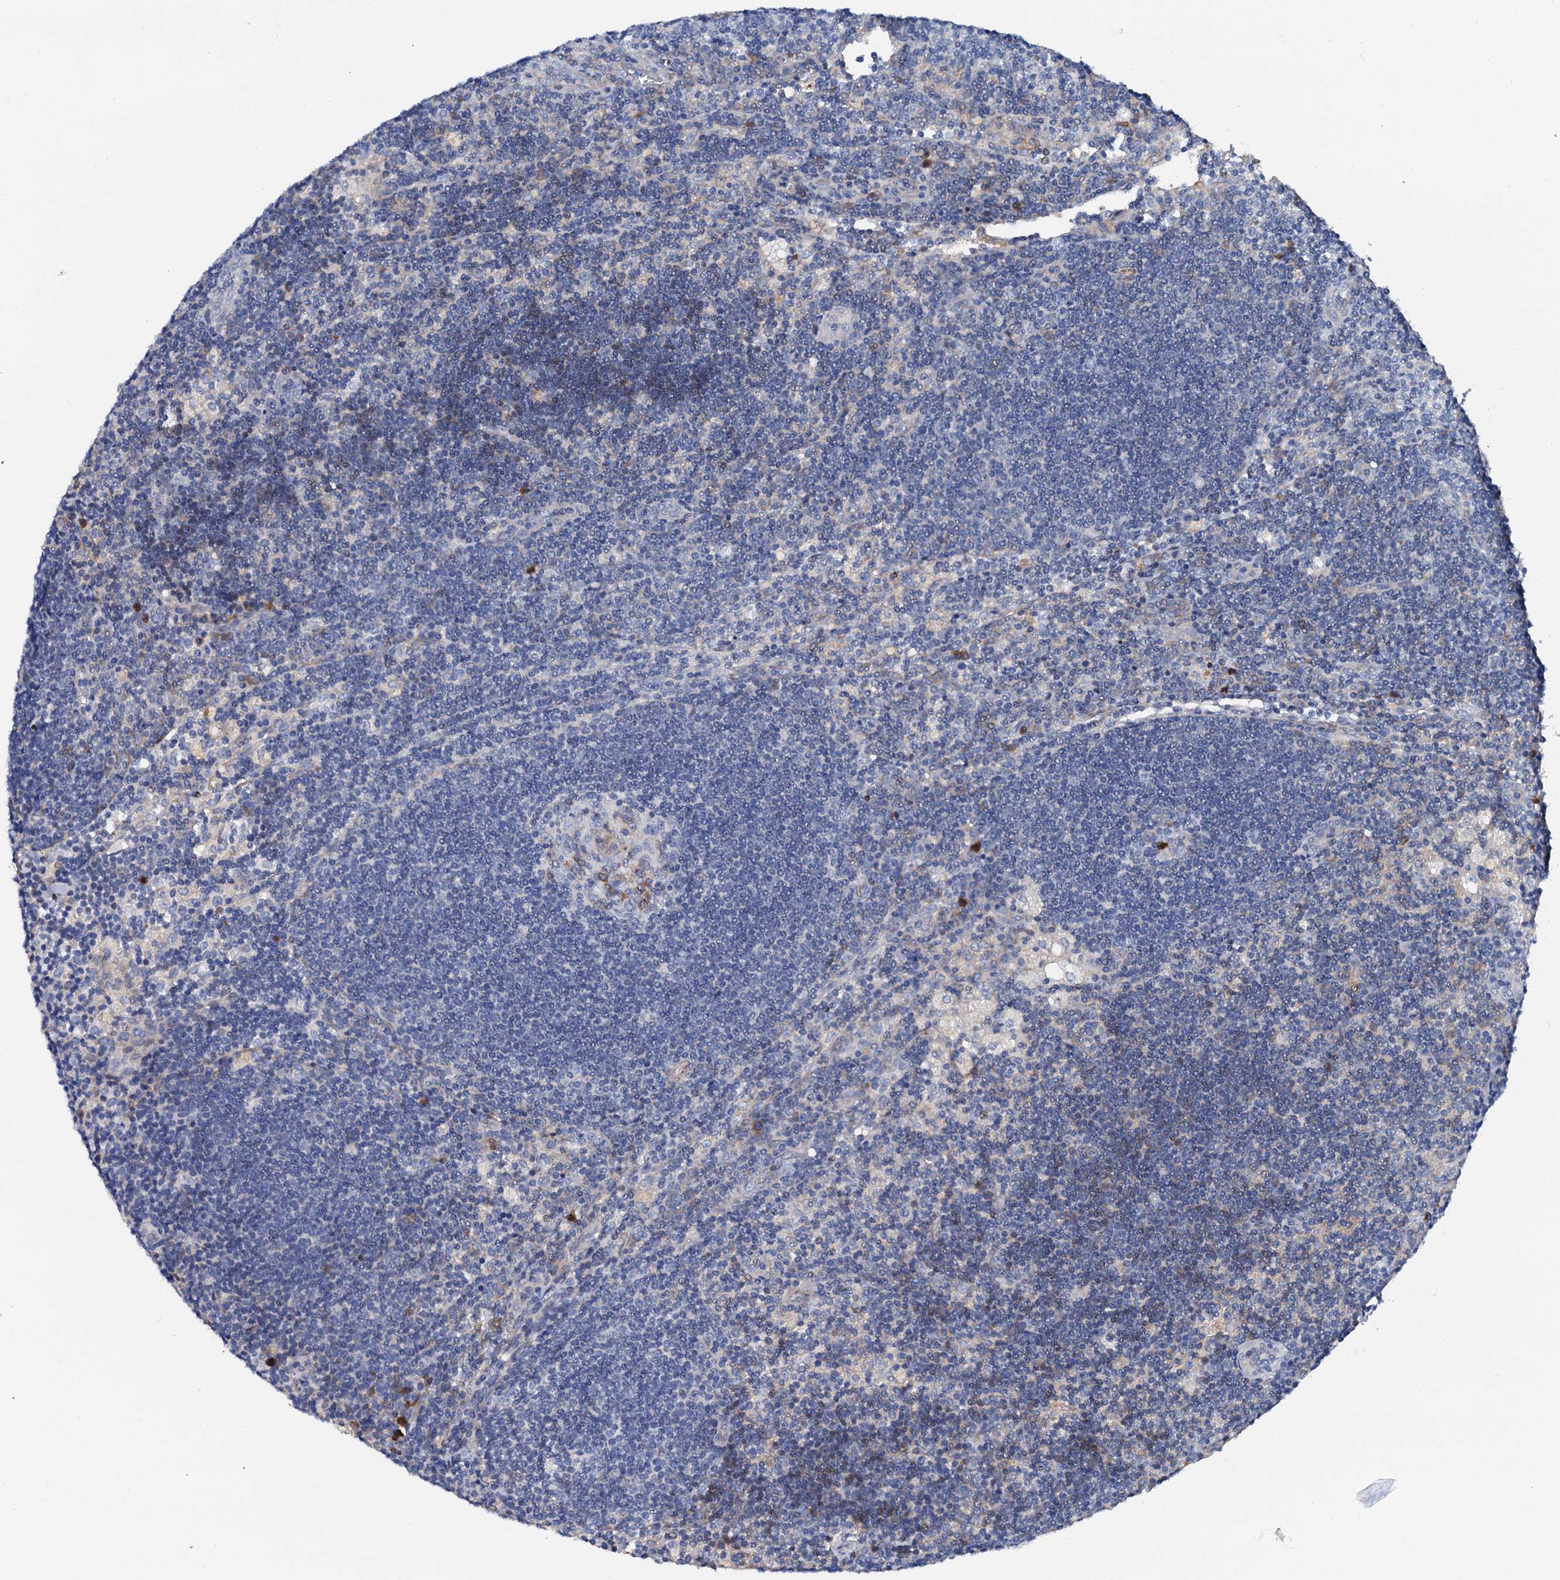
{"staining": {"intensity": "moderate", "quantity": "<25%", "location": "cytoplasmic/membranous"}, "tissue": "lymph node", "cell_type": "Germinal center cells", "image_type": "normal", "snomed": [{"axis": "morphology", "description": "Normal tissue, NOS"}, {"axis": "topography", "description": "Lymph node"}], "caption": "Immunohistochemistry (DAB (3,3'-diaminobenzidine)) staining of normal human lymph node displays moderate cytoplasmic/membranous protein staining in approximately <25% of germinal center cells.", "gene": "GFOD2", "patient": {"sex": "male", "age": 24}}